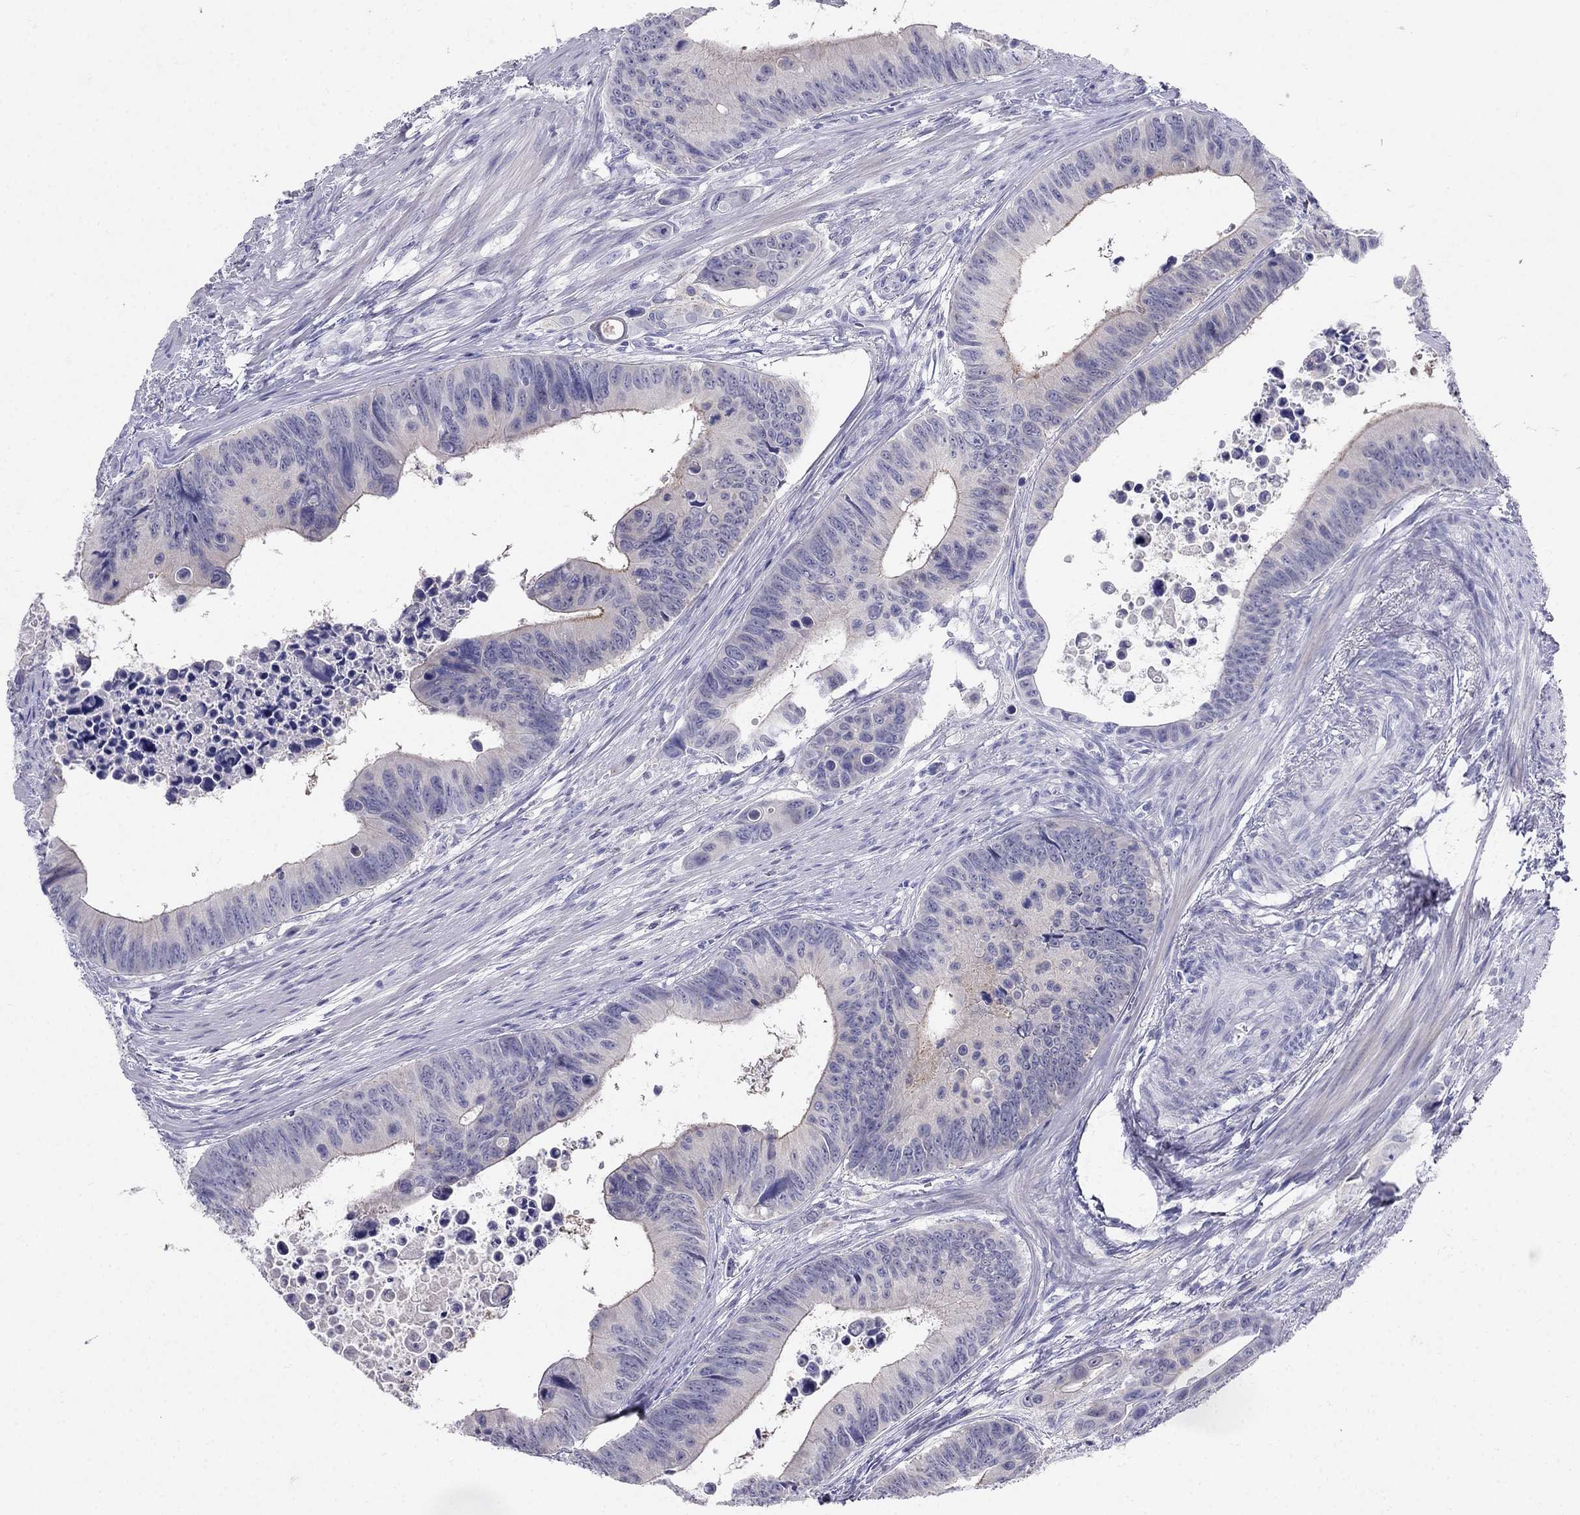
{"staining": {"intensity": "weak", "quantity": "<25%", "location": "cytoplasmic/membranous"}, "tissue": "colorectal cancer", "cell_type": "Tumor cells", "image_type": "cancer", "snomed": [{"axis": "morphology", "description": "Adenocarcinoma, NOS"}, {"axis": "topography", "description": "Colon"}], "caption": "IHC histopathology image of human adenocarcinoma (colorectal) stained for a protein (brown), which reveals no staining in tumor cells.", "gene": "RFLNA", "patient": {"sex": "female", "age": 87}}